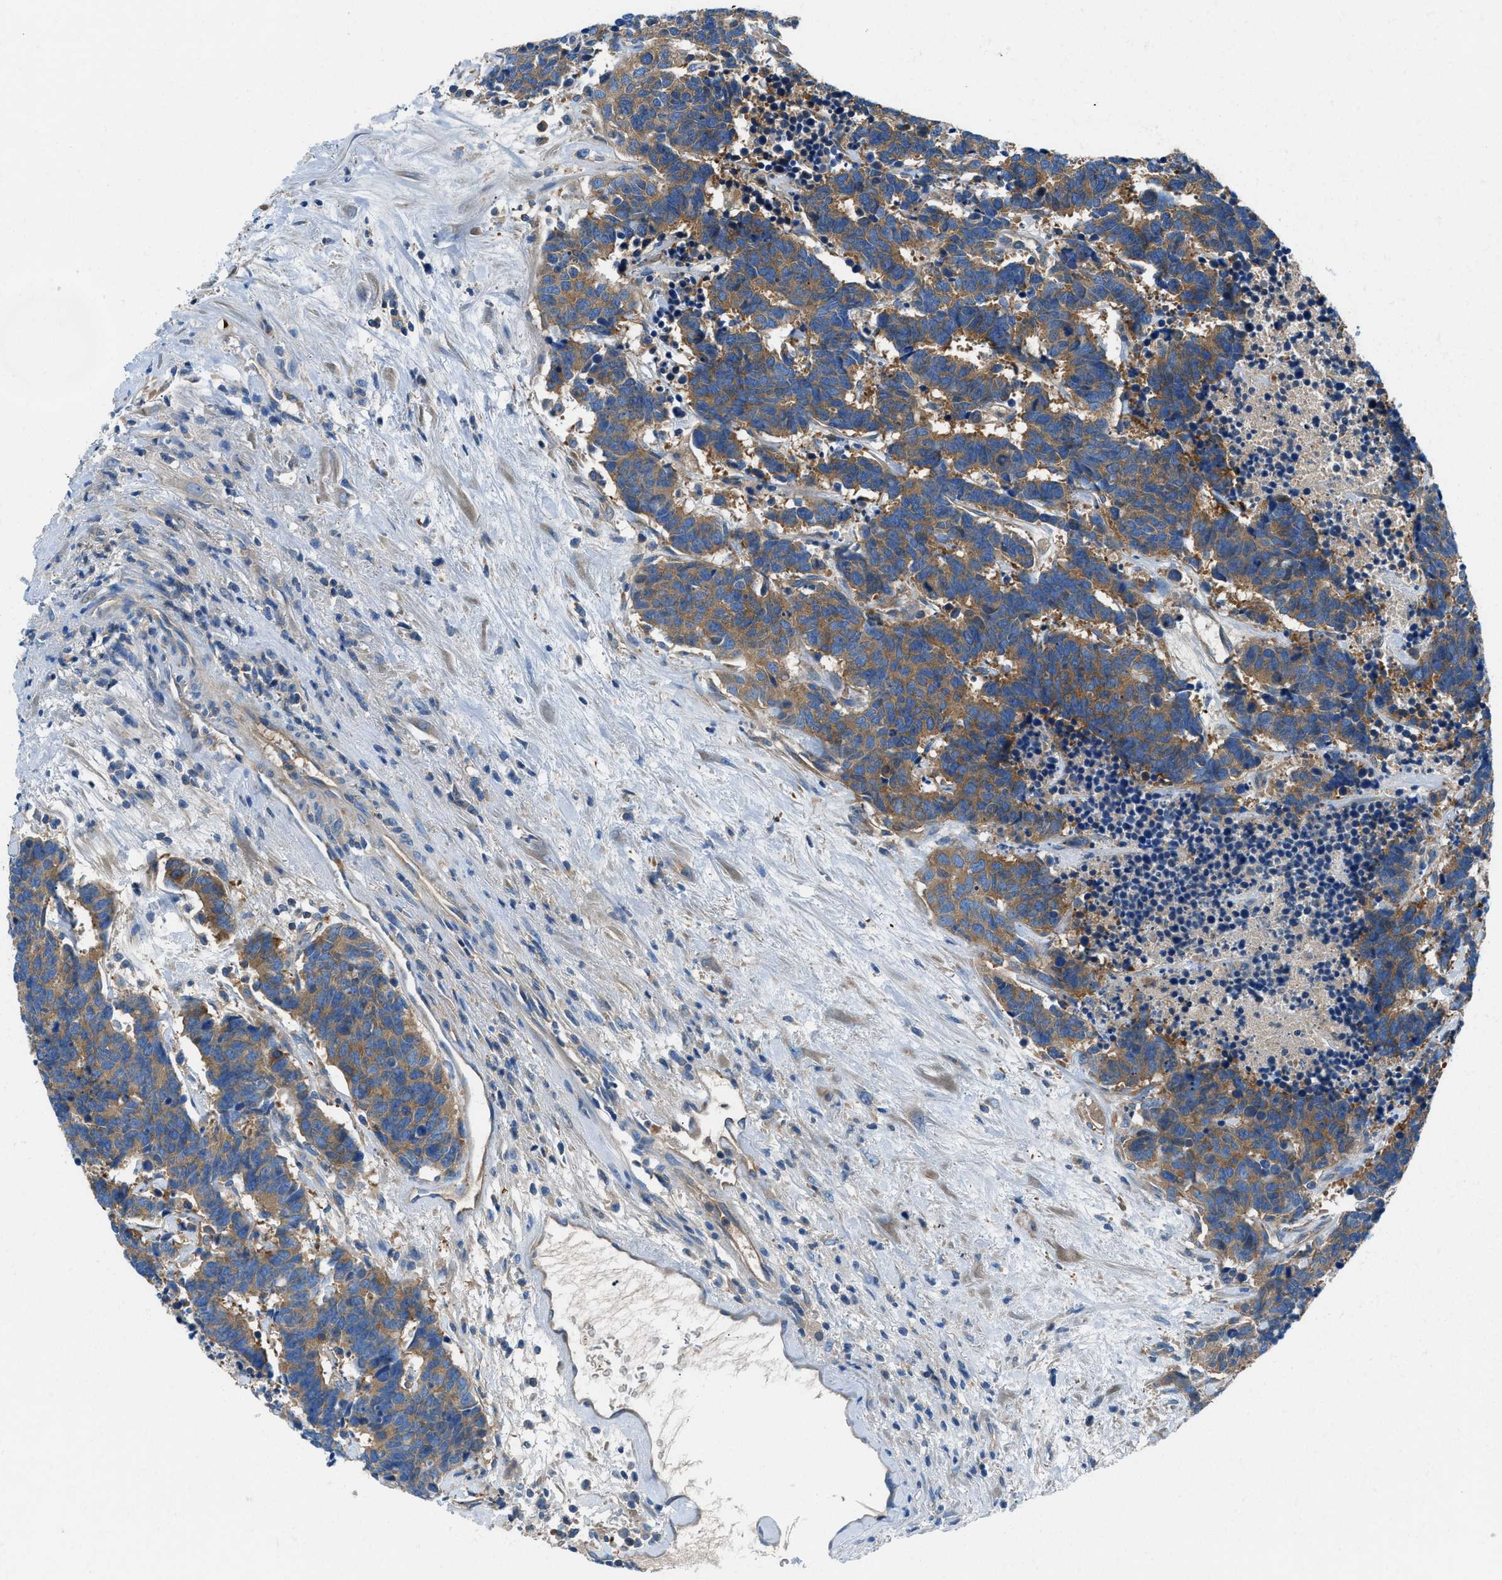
{"staining": {"intensity": "moderate", "quantity": ">75%", "location": "cytoplasmic/membranous"}, "tissue": "carcinoid", "cell_type": "Tumor cells", "image_type": "cancer", "snomed": [{"axis": "morphology", "description": "Carcinoma, NOS"}, {"axis": "morphology", "description": "Carcinoid, malignant, NOS"}, {"axis": "topography", "description": "Urinary bladder"}], "caption": "This photomicrograph displays carcinoid (malignant) stained with immunohistochemistry (IHC) to label a protein in brown. The cytoplasmic/membranous of tumor cells show moderate positivity for the protein. Nuclei are counter-stained blue.", "gene": "SARS1", "patient": {"sex": "male", "age": 57}}